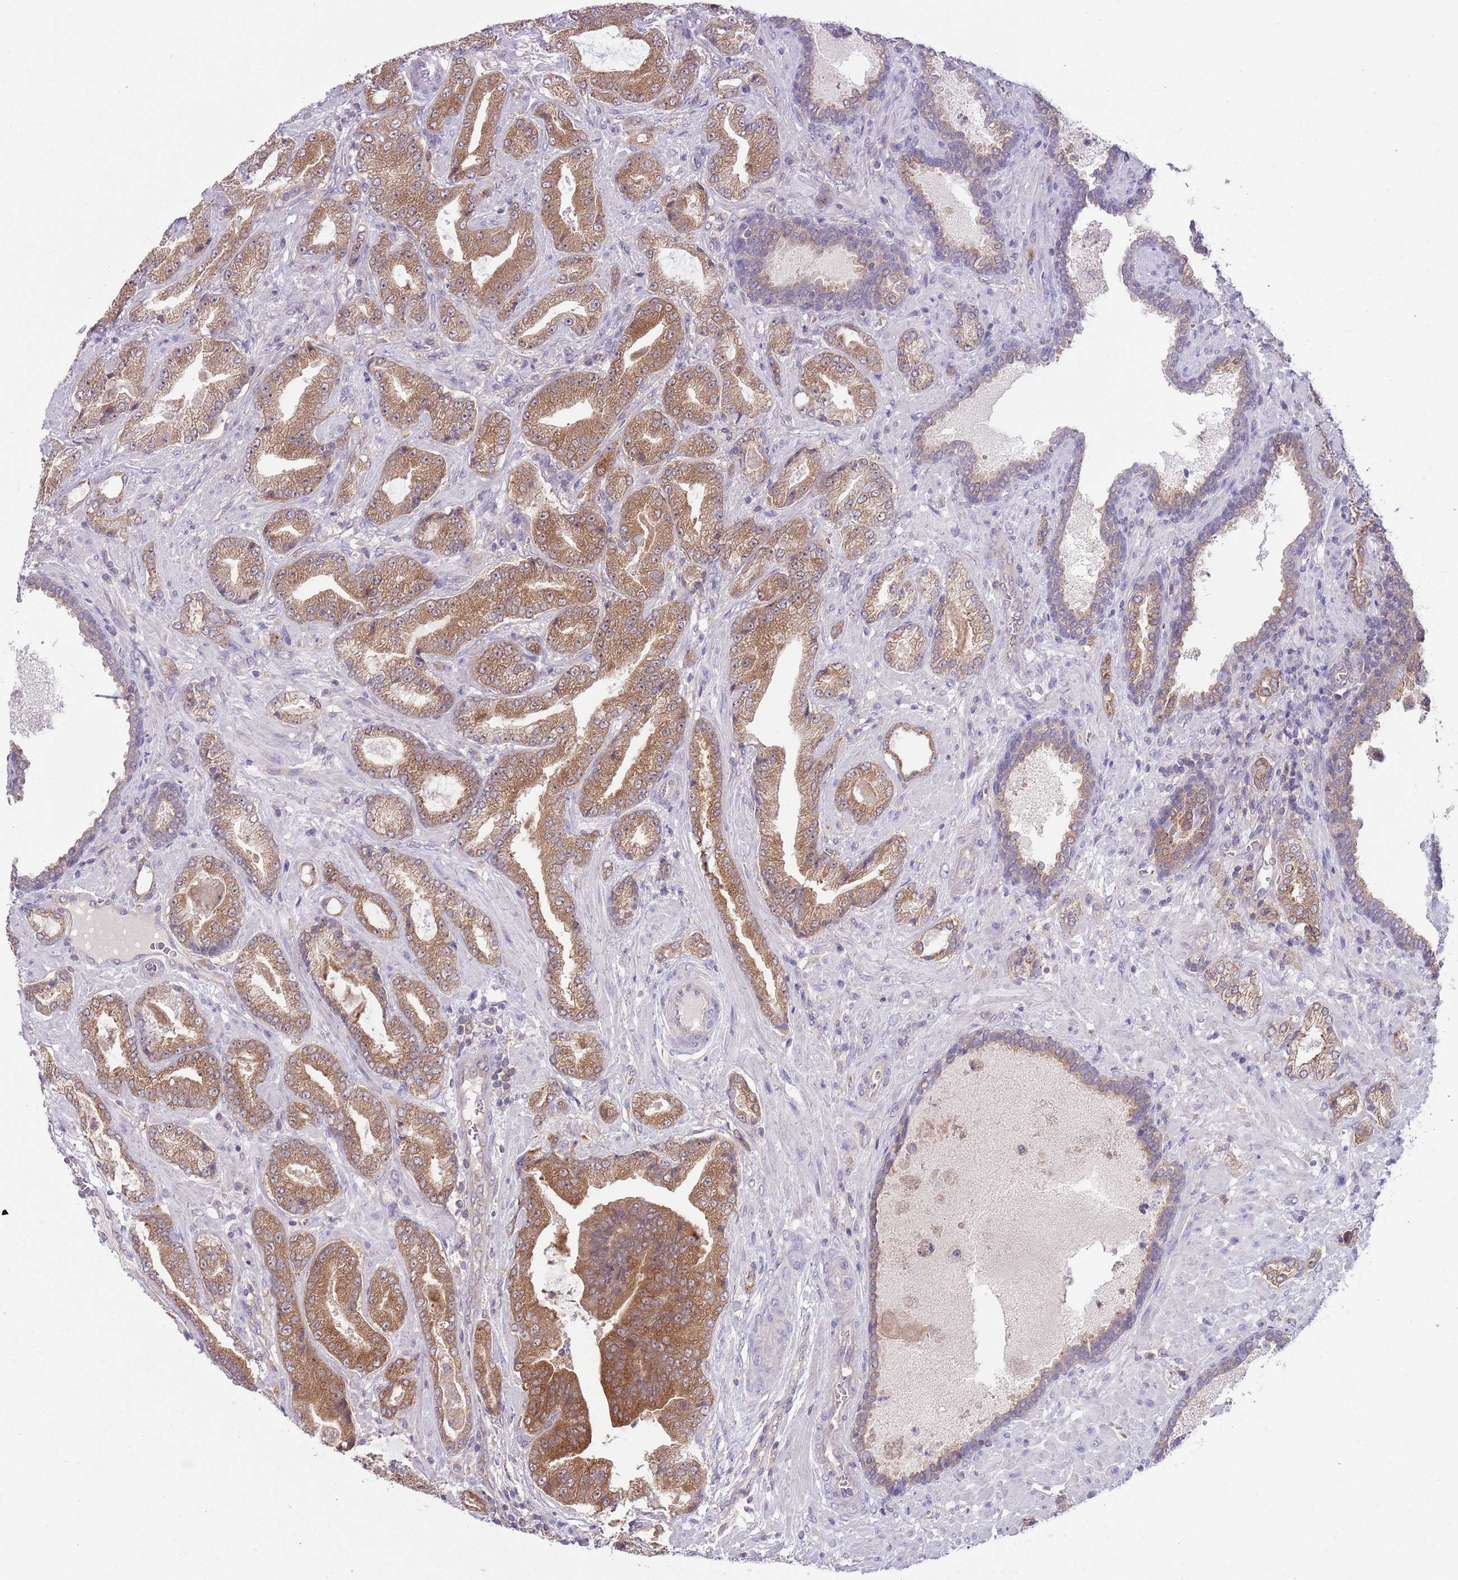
{"staining": {"intensity": "moderate", "quantity": ">75%", "location": "cytoplasmic/membranous"}, "tissue": "prostate cancer", "cell_type": "Tumor cells", "image_type": "cancer", "snomed": [{"axis": "morphology", "description": "Adenocarcinoma, High grade"}, {"axis": "topography", "description": "Prostate"}], "caption": "Protein analysis of prostate adenocarcinoma (high-grade) tissue shows moderate cytoplasmic/membranous staining in approximately >75% of tumor cells.", "gene": "COPE", "patient": {"sex": "male", "age": 68}}